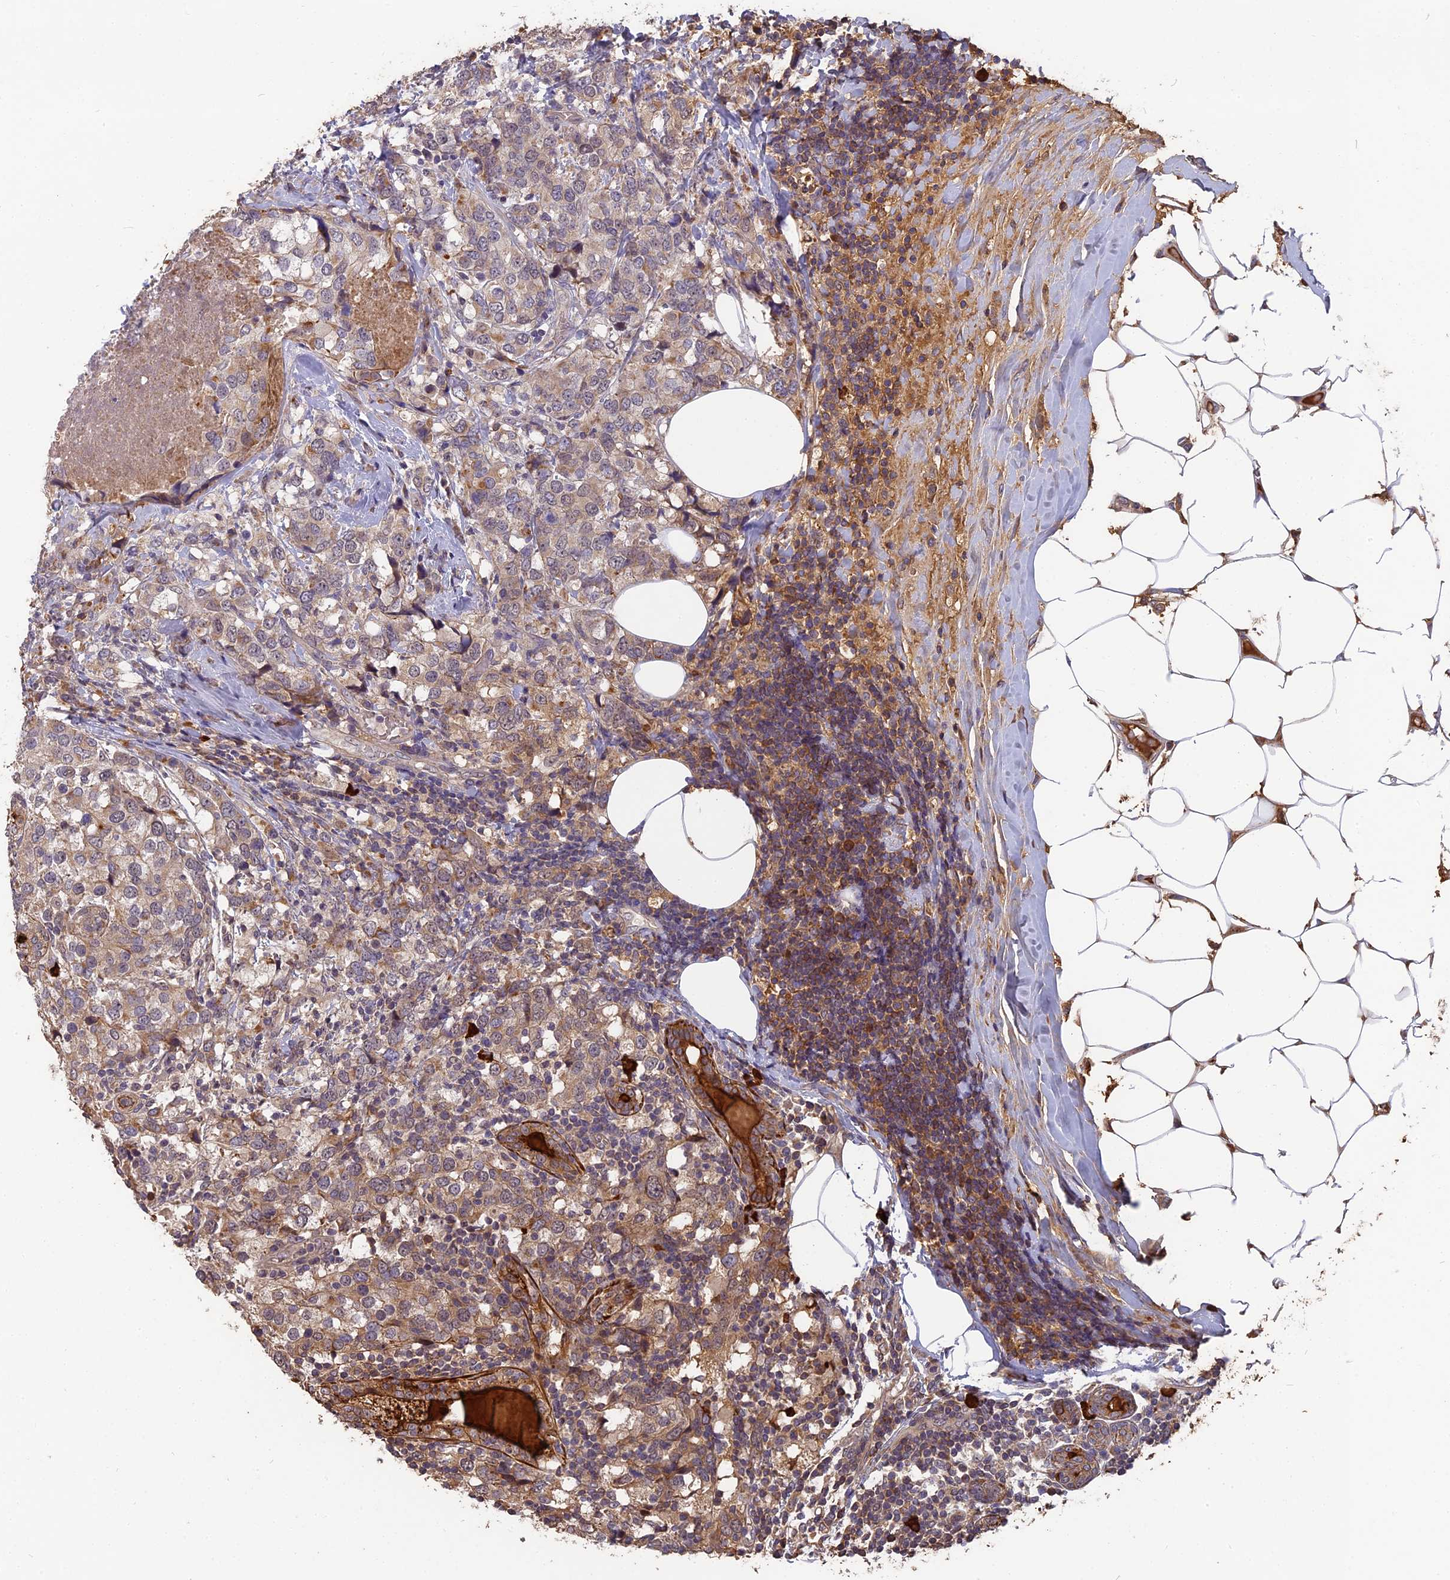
{"staining": {"intensity": "weak", "quantity": "25%-75%", "location": "cytoplasmic/membranous"}, "tissue": "breast cancer", "cell_type": "Tumor cells", "image_type": "cancer", "snomed": [{"axis": "morphology", "description": "Lobular carcinoma"}, {"axis": "topography", "description": "Breast"}], "caption": "Breast lobular carcinoma stained with DAB (3,3'-diaminobenzidine) IHC demonstrates low levels of weak cytoplasmic/membranous staining in approximately 25%-75% of tumor cells.", "gene": "ERMAP", "patient": {"sex": "female", "age": 59}}